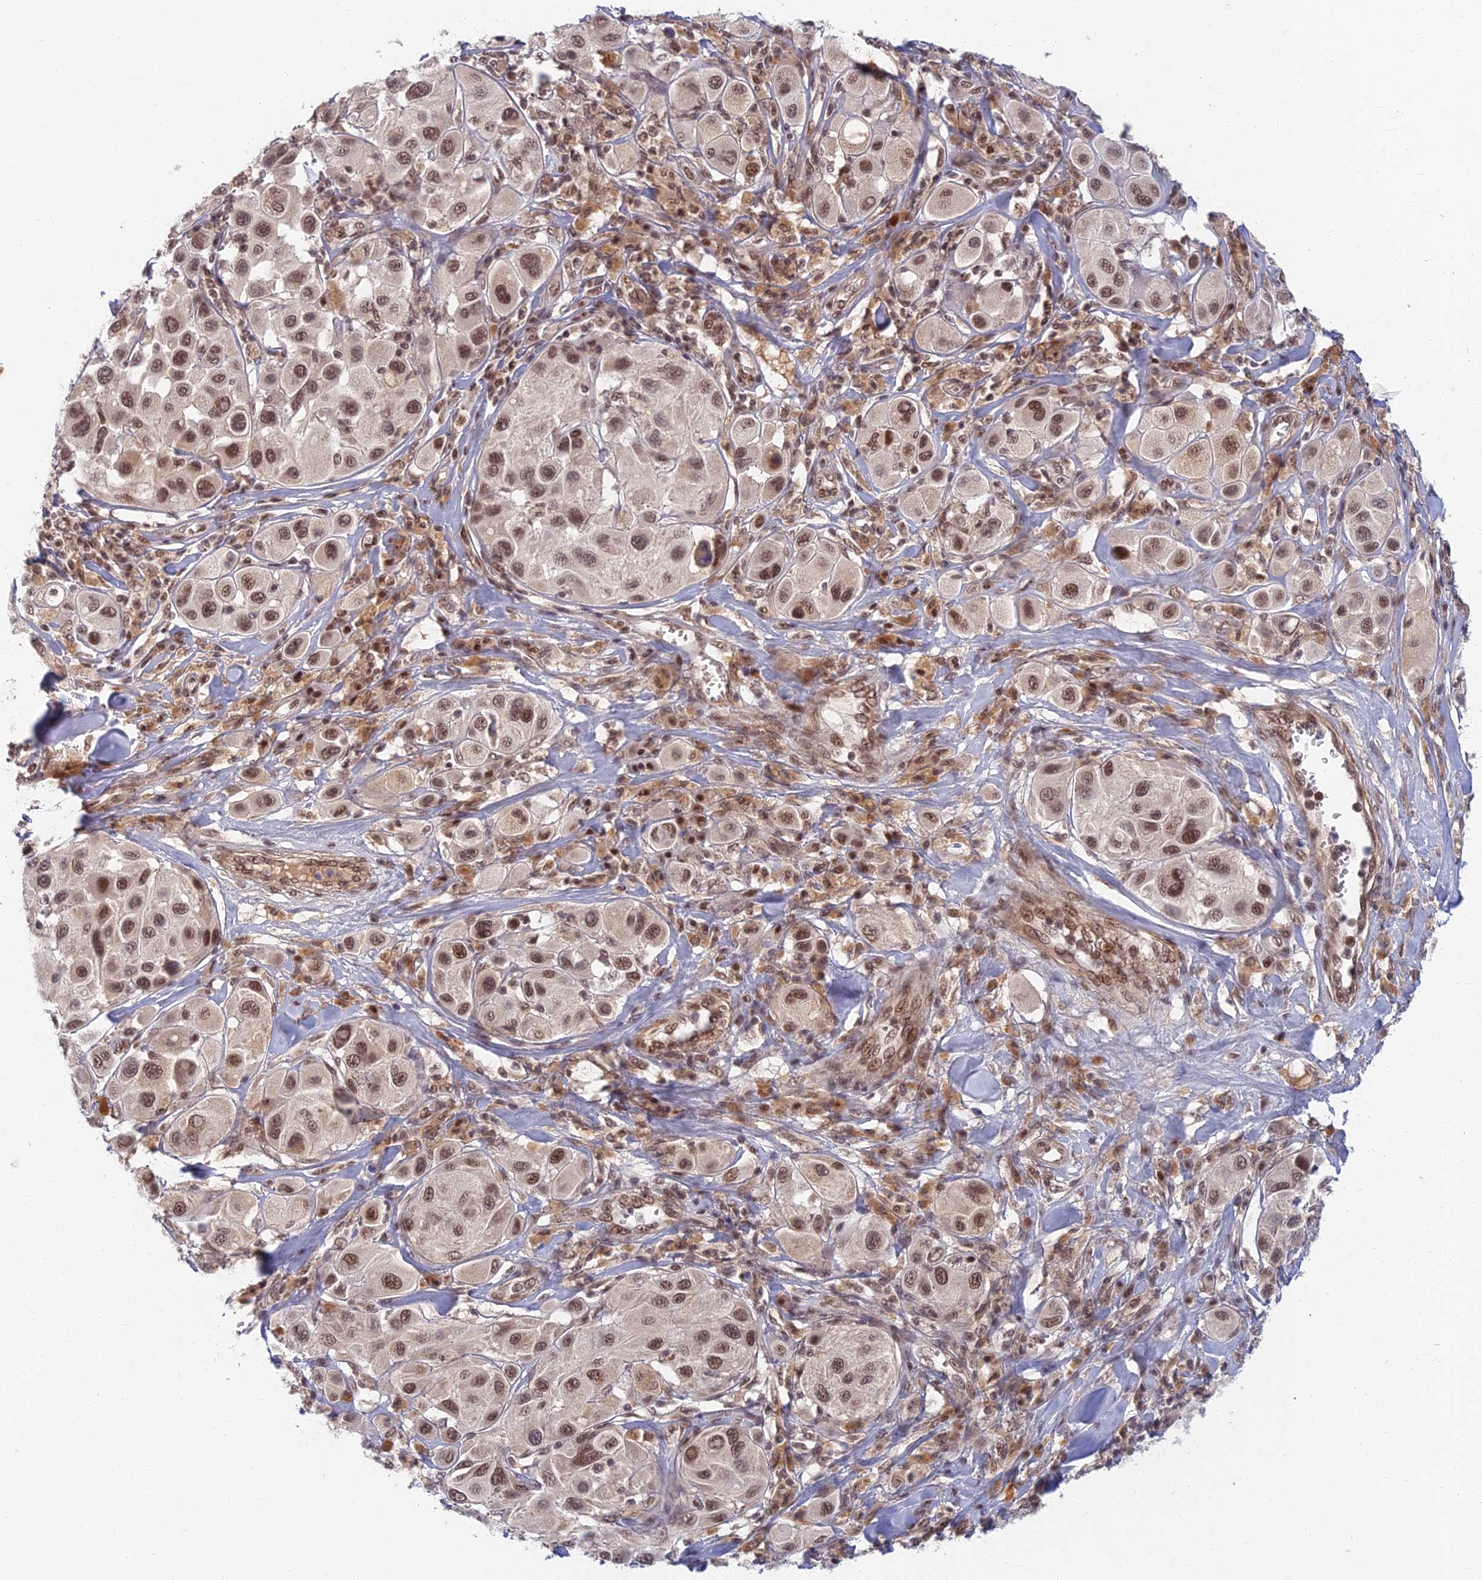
{"staining": {"intensity": "moderate", "quantity": ">75%", "location": "nuclear"}, "tissue": "melanoma", "cell_type": "Tumor cells", "image_type": "cancer", "snomed": [{"axis": "morphology", "description": "Malignant melanoma, Metastatic site"}, {"axis": "topography", "description": "Skin"}], "caption": "Immunohistochemical staining of melanoma exhibits moderate nuclear protein positivity in about >75% of tumor cells. The protein is shown in brown color, while the nuclei are stained blue.", "gene": "TCEA2", "patient": {"sex": "male", "age": 41}}